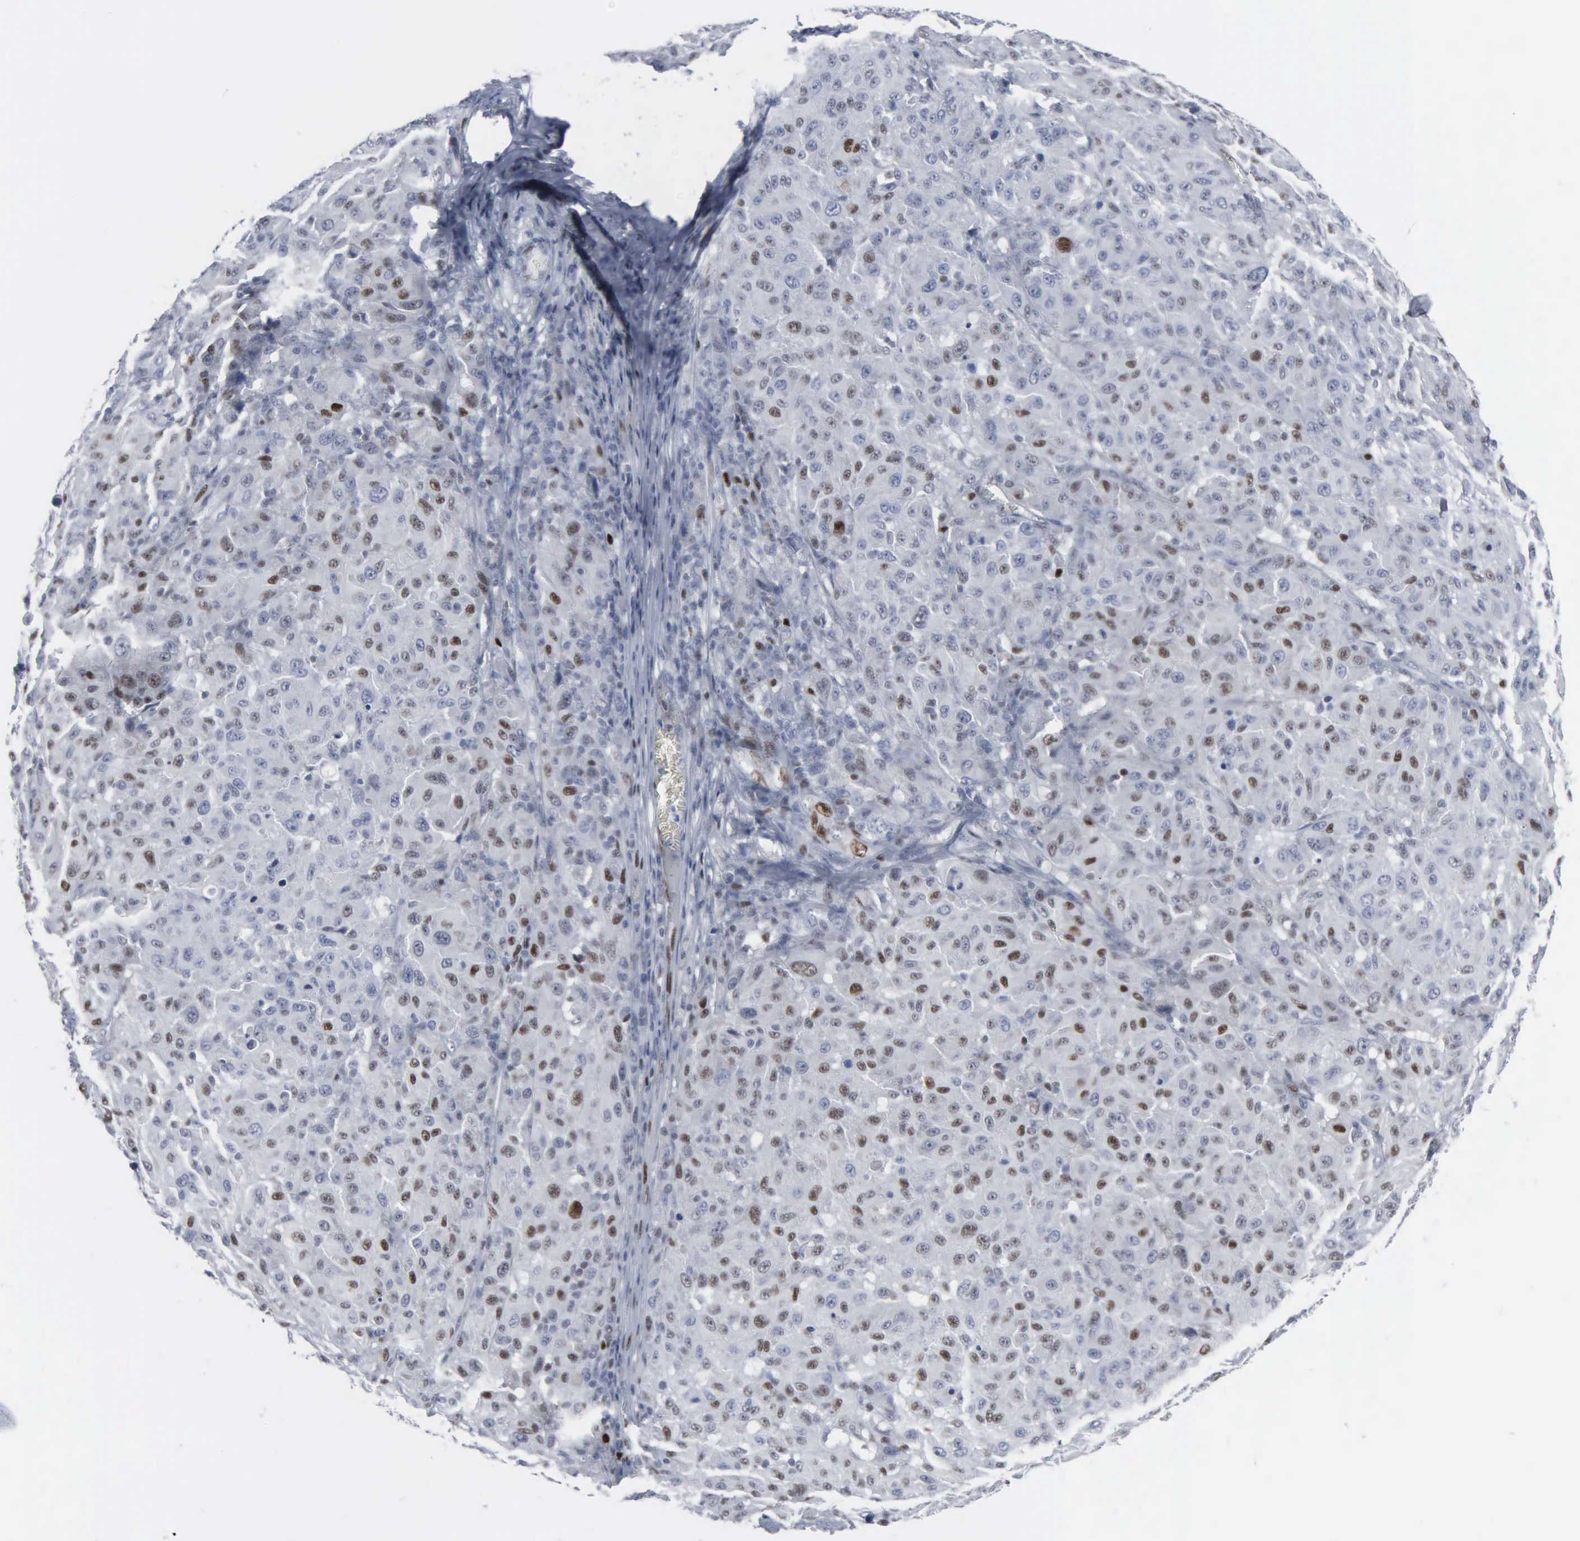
{"staining": {"intensity": "weak", "quantity": "<25%", "location": "nuclear"}, "tissue": "melanoma", "cell_type": "Tumor cells", "image_type": "cancer", "snomed": [{"axis": "morphology", "description": "Malignant melanoma, NOS"}, {"axis": "topography", "description": "Skin"}], "caption": "Tumor cells show no significant protein expression in melanoma. Nuclei are stained in blue.", "gene": "CCND3", "patient": {"sex": "female", "age": 77}}